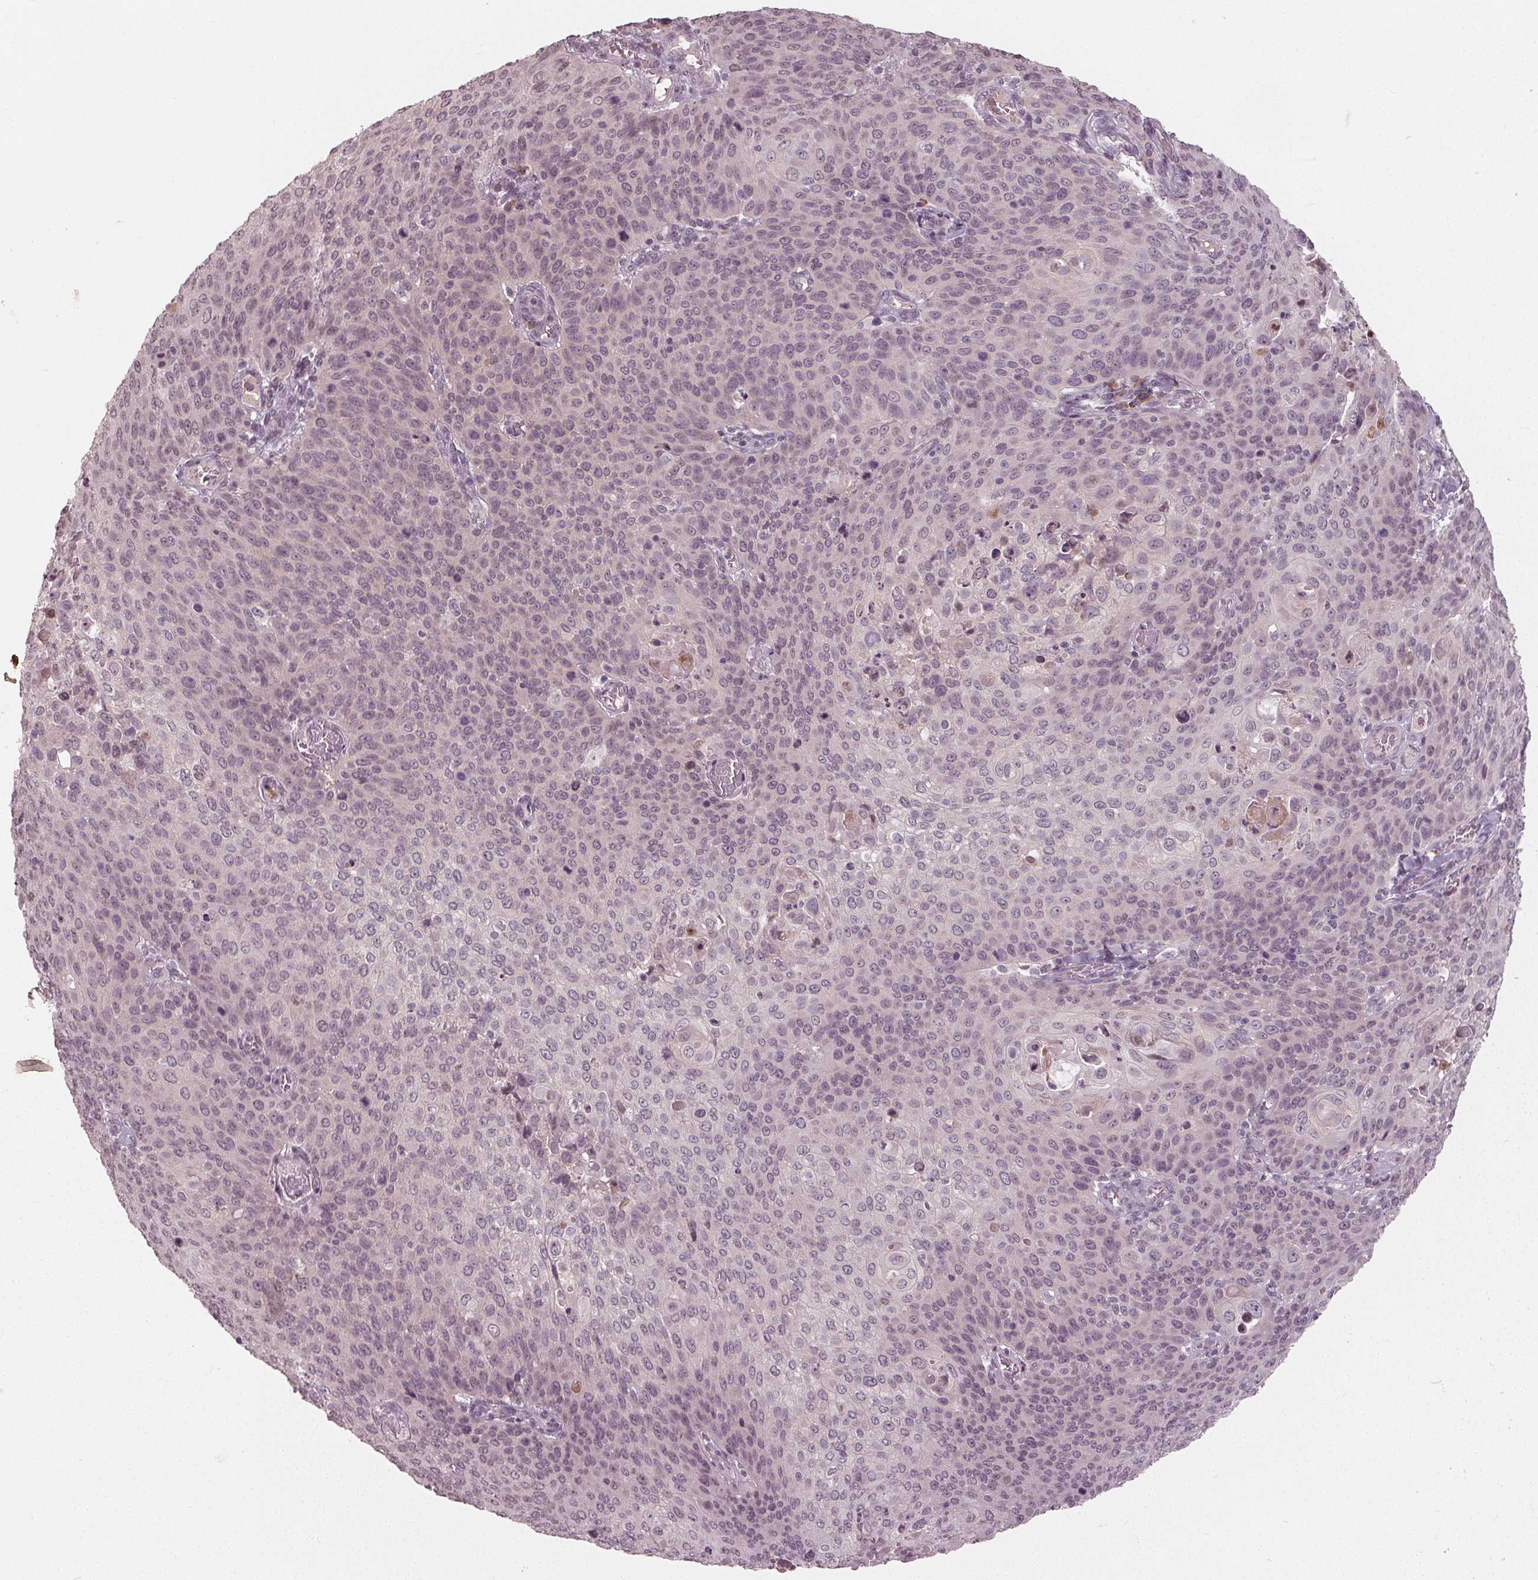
{"staining": {"intensity": "negative", "quantity": "none", "location": "none"}, "tissue": "cervical cancer", "cell_type": "Tumor cells", "image_type": "cancer", "snomed": [{"axis": "morphology", "description": "Squamous cell carcinoma, NOS"}, {"axis": "topography", "description": "Cervix"}], "caption": "Cervical squamous cell carcinoma stained for a protein using IHC shows no positivity tumor cells.", "gene": "CXCL16", "patient": {"sex": "female", "age": 65}}